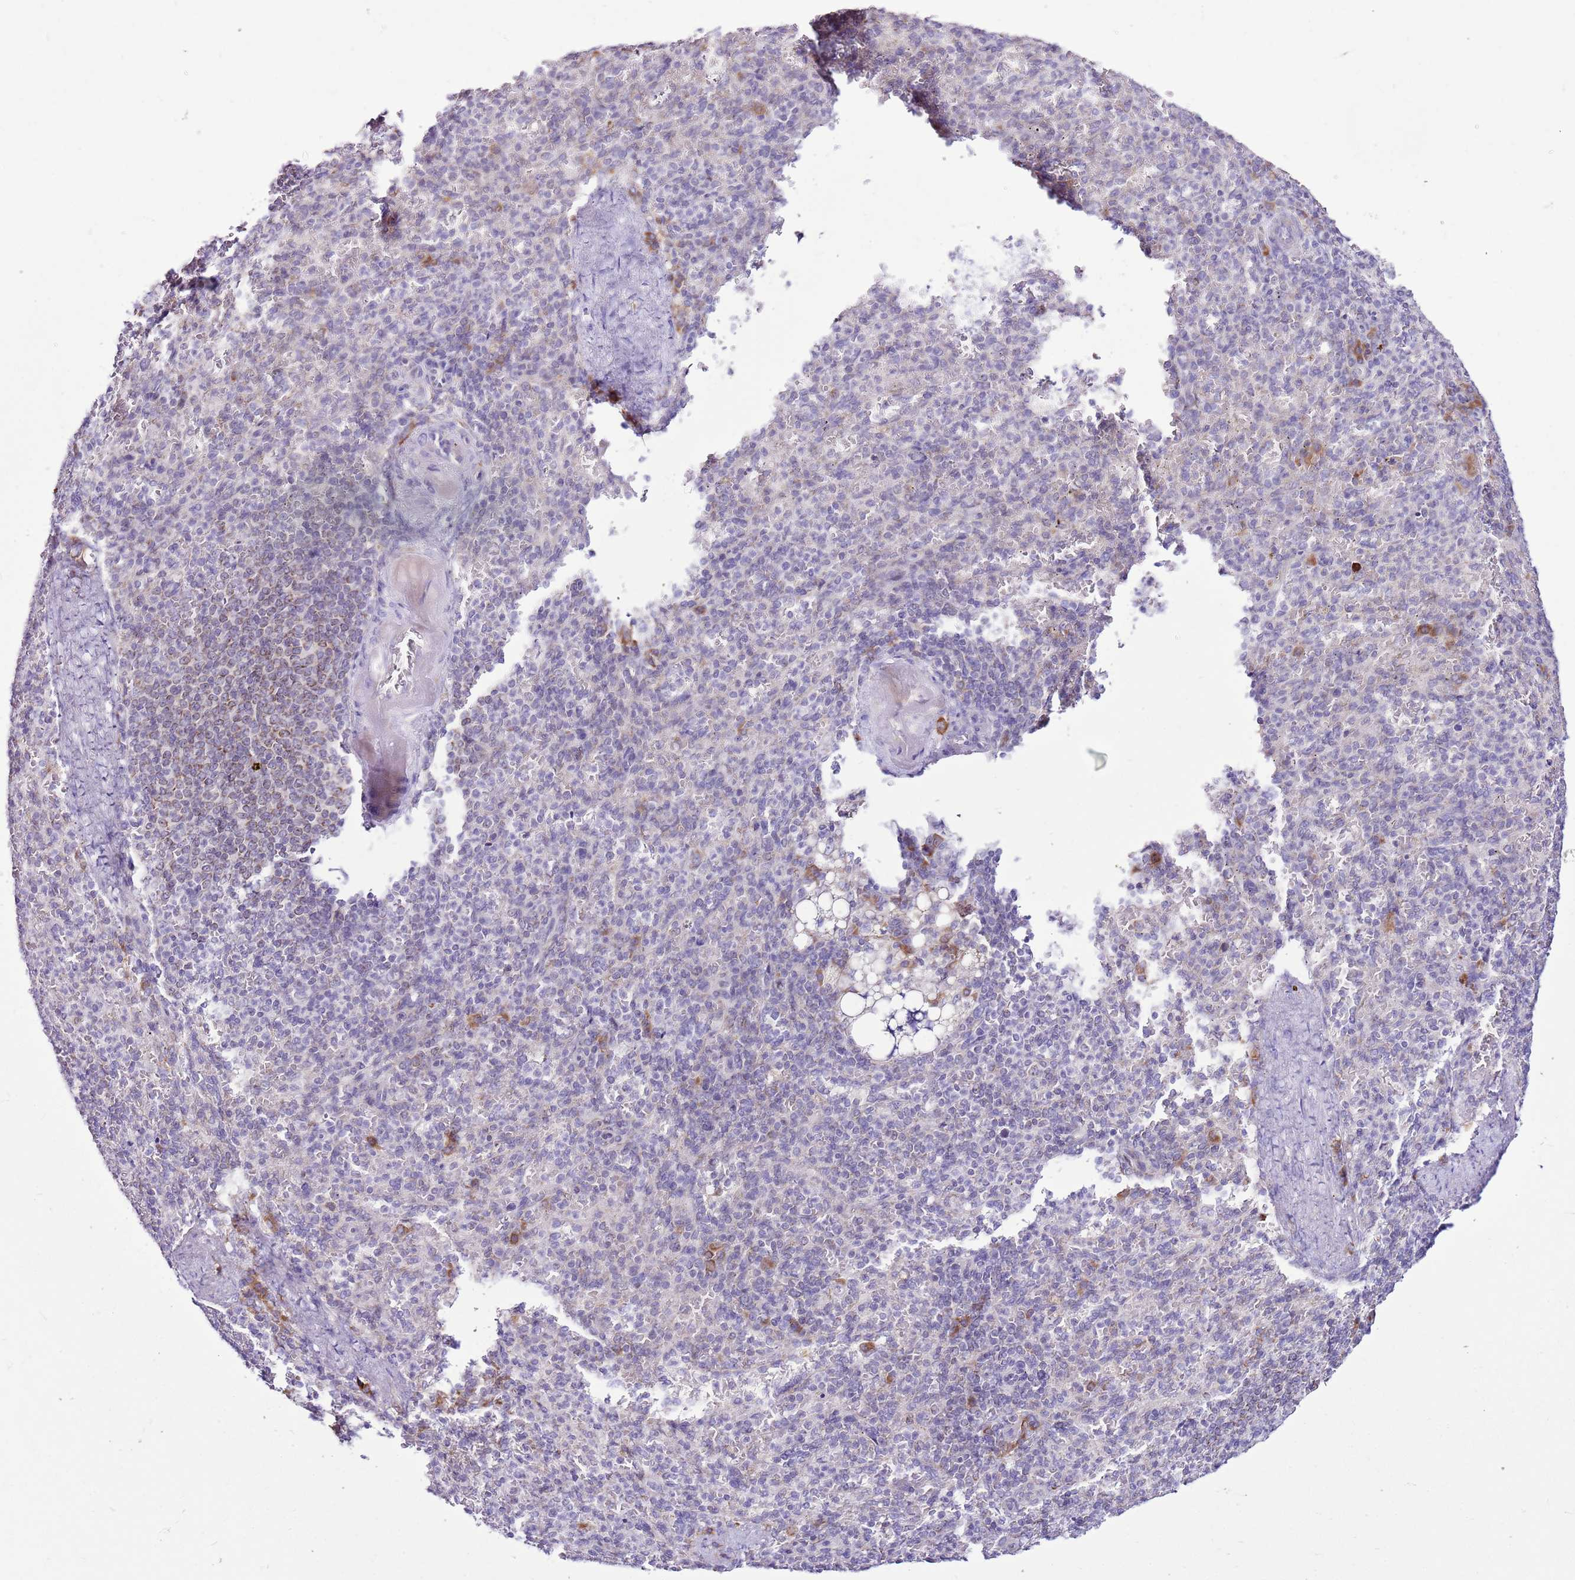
{"staining": {"intensity": "negative", "quantity": "none", "location": "none"}, "tissue": "spleen", "cell_type": "Cells in red pulp", "image_type": "normal", "snomed": [{"axis": "morphology", "description": "Normal tissue, NOS"}, {"axis": "topography", "description": "Spleen"}], "caption": "This is a micrograph of immunohistochemistry staining of benign spleen, which shows no staining in cells in red pulp.", "gene": "MRPL36", "patient": {"sex": "female", "age": 74}}